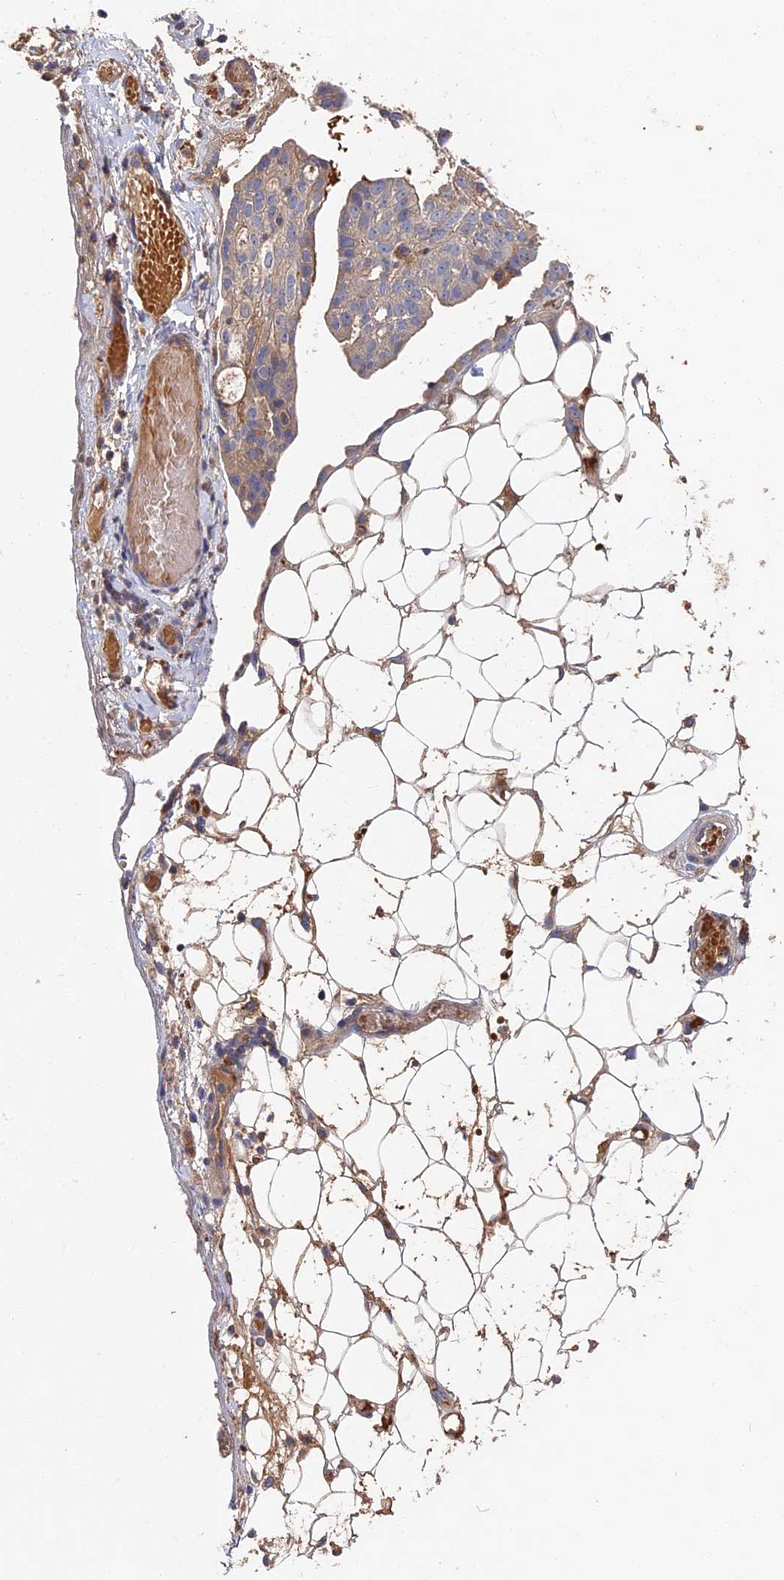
{"staining": {"intensity": "weak", "quantity": "<25%", "location": "cytoplasmic/membranous"}, "tissue": "ovarian cancer", "cell_type": "Tumor cells", "image_type": "cancer", "snomed": [{"axis": "morphology", "description": "Cystadenocarcinoma, serous, NOS"}, {"axis": "topography", "description": "Soft tissue"}, {"axis": "topography", "description": "Ovary"}], "caption": "This micrograph is of ovarian cancer stained with immunohistochemistry to label a protein in brown with the nuclei are counter-stained blue. There is no staining in tumor cells.", "gene": "DHRS11", "patient": {"sex": "female", "age": 57}}